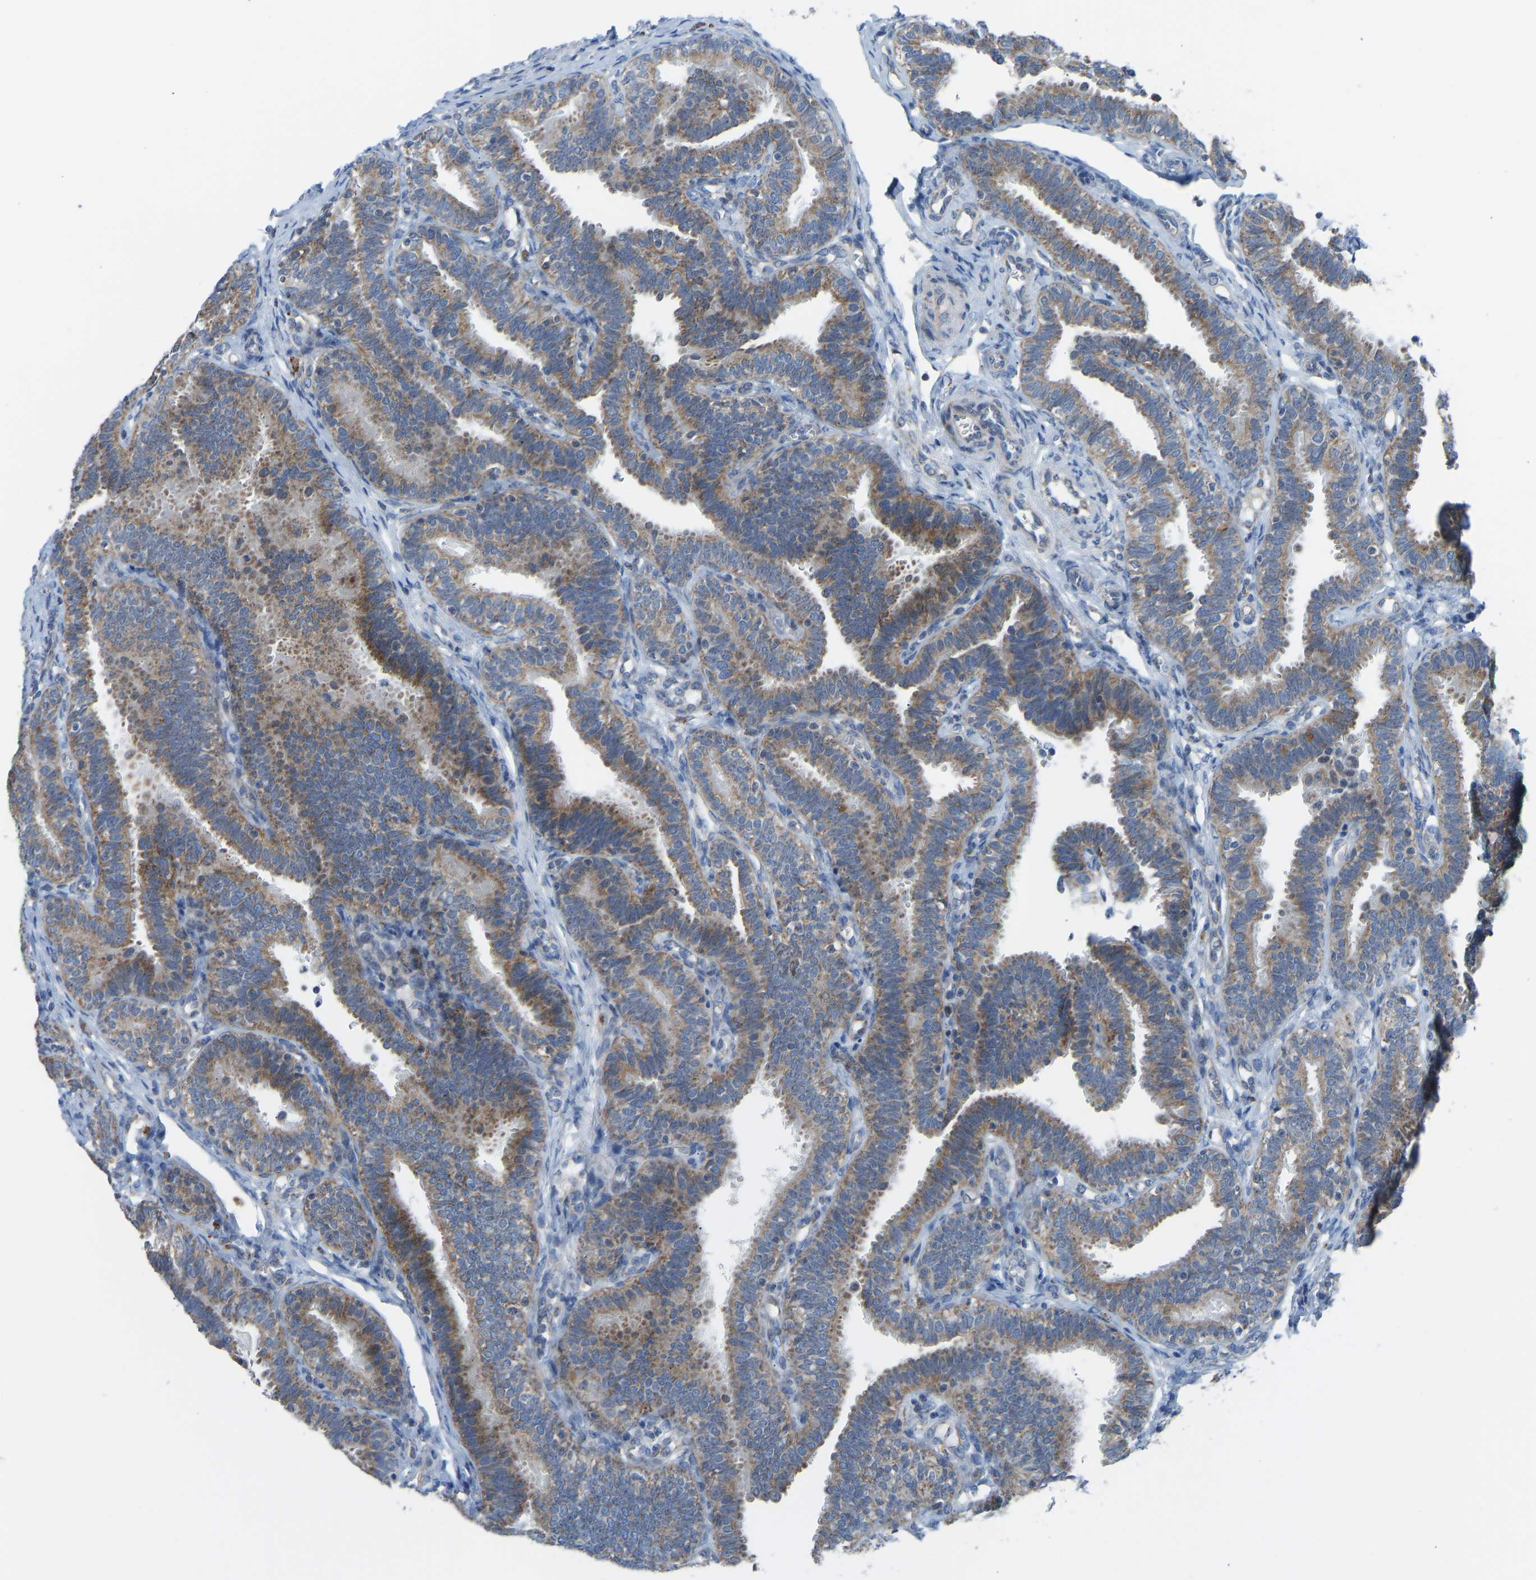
{"staining": {"intensity": "moderate", "quantity": ">75%", "location": "cytoplasmic/membranous"}, "tissue": "fallopian tube", "cell_type": "Glandular cells", "image_type": "normal", "snomed": [{"axis": "morphology", "description": "Normal tissue, NOS"}, {"axis": "topography", "description": "Fallopian tube"}, {"axis": "topography", "description": "Placenta"}], "caption": "Glandular cells display moderate cytoplasmic/membranous expression in about >75% of cells in unremarkable fallopian tube.", "gene": "SMIM20", "patient": {"sex": "female", "age": 34}}